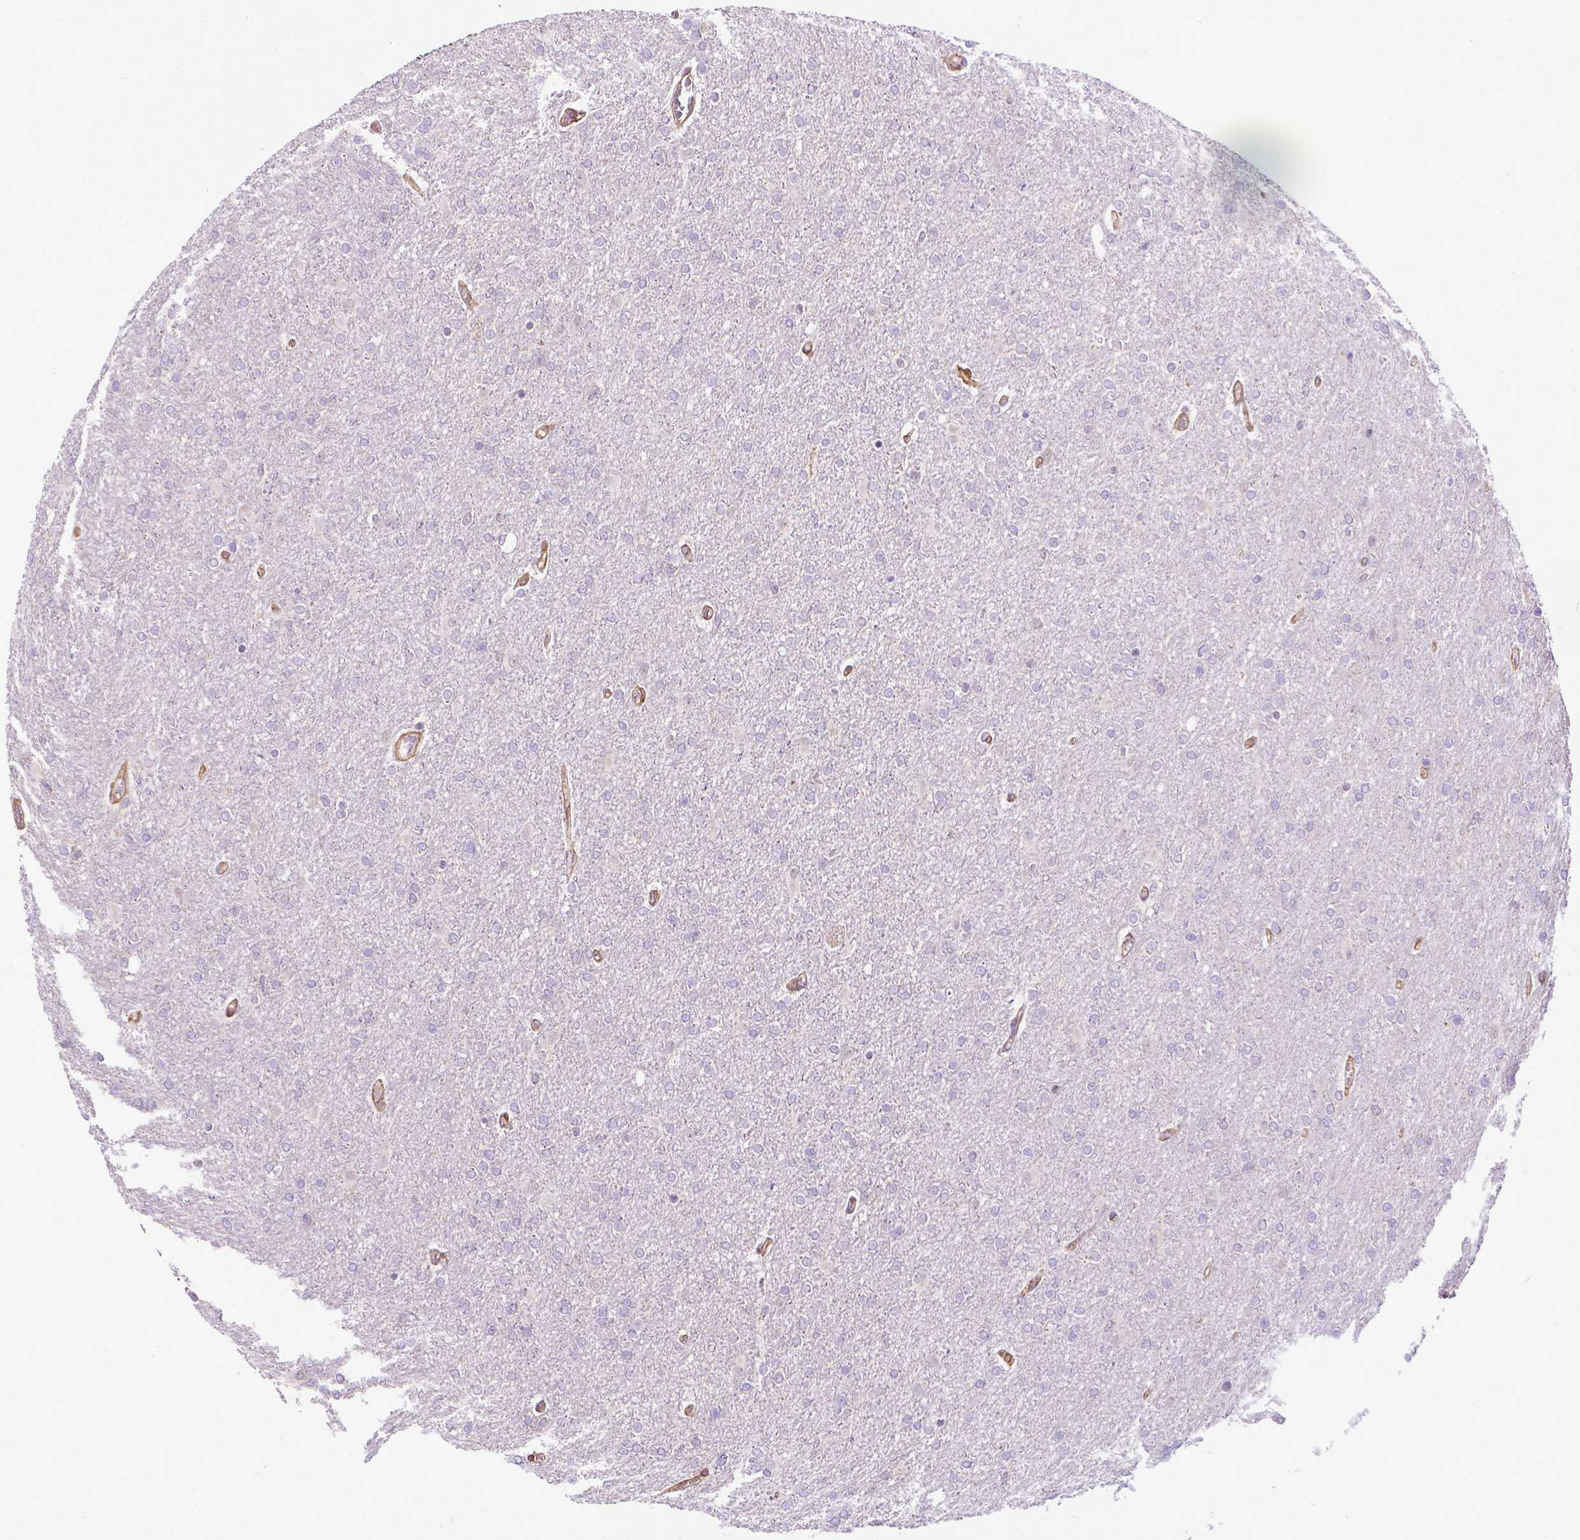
{"staining": {"intensity": "negative", "quantity": "none", "location": "none"}, "tissue": "glioma", "cell_type": "Tumor cells", "image_type": "cancer", "snomed": [{"axis": "morphology", "description": "Glioma, malignant, High grade"}, {"axis": "topography", "description": "Cerebral cortex"}], "caption": "Glioma stained for a protein using IHC displays no staining tumor cells.", "gene": "CFAP299", "patient": {"sex": "male", "age": 70}}